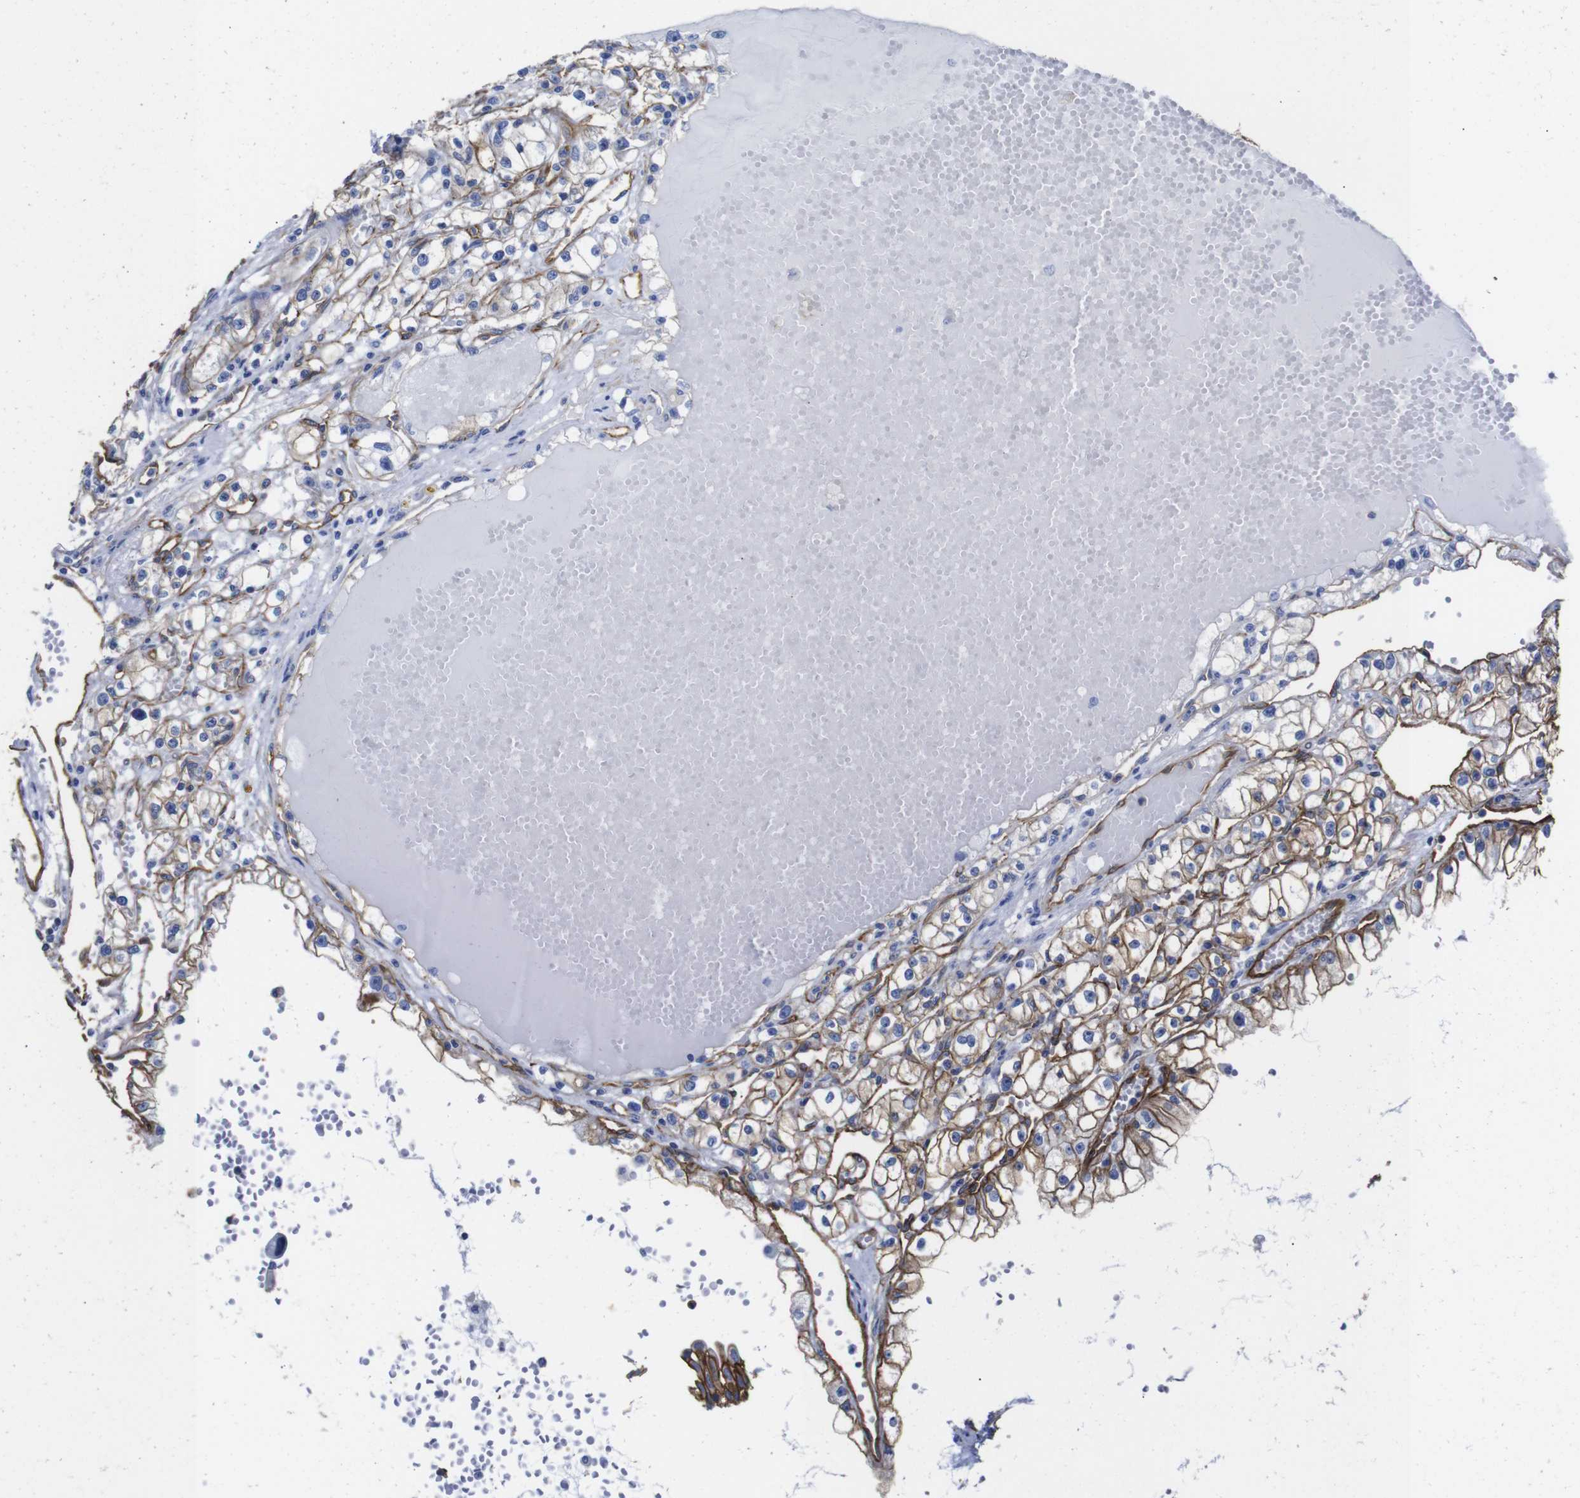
{"staining": {"intensity": "moderate", "quantity": ">75%", "location": "cytoplasmic/membranous"}, "tissue": "renal cancer", "cell_type": "Tumor cells", "image_type": "cancer", "snomed": [{"axis": "morphology", "description": "Adenocarcinoma, NOS"}, {"axis": "topography", "description": "Kidney"}], "caption": "Renal cancer was stained to show a protein in brown. There is medium levels of moderate cytoplasmic/membranous positivity in approximately >75% of tumor cells.", "gene": "SPTBN1", "patient": {"sex": "male", "age": 56}}